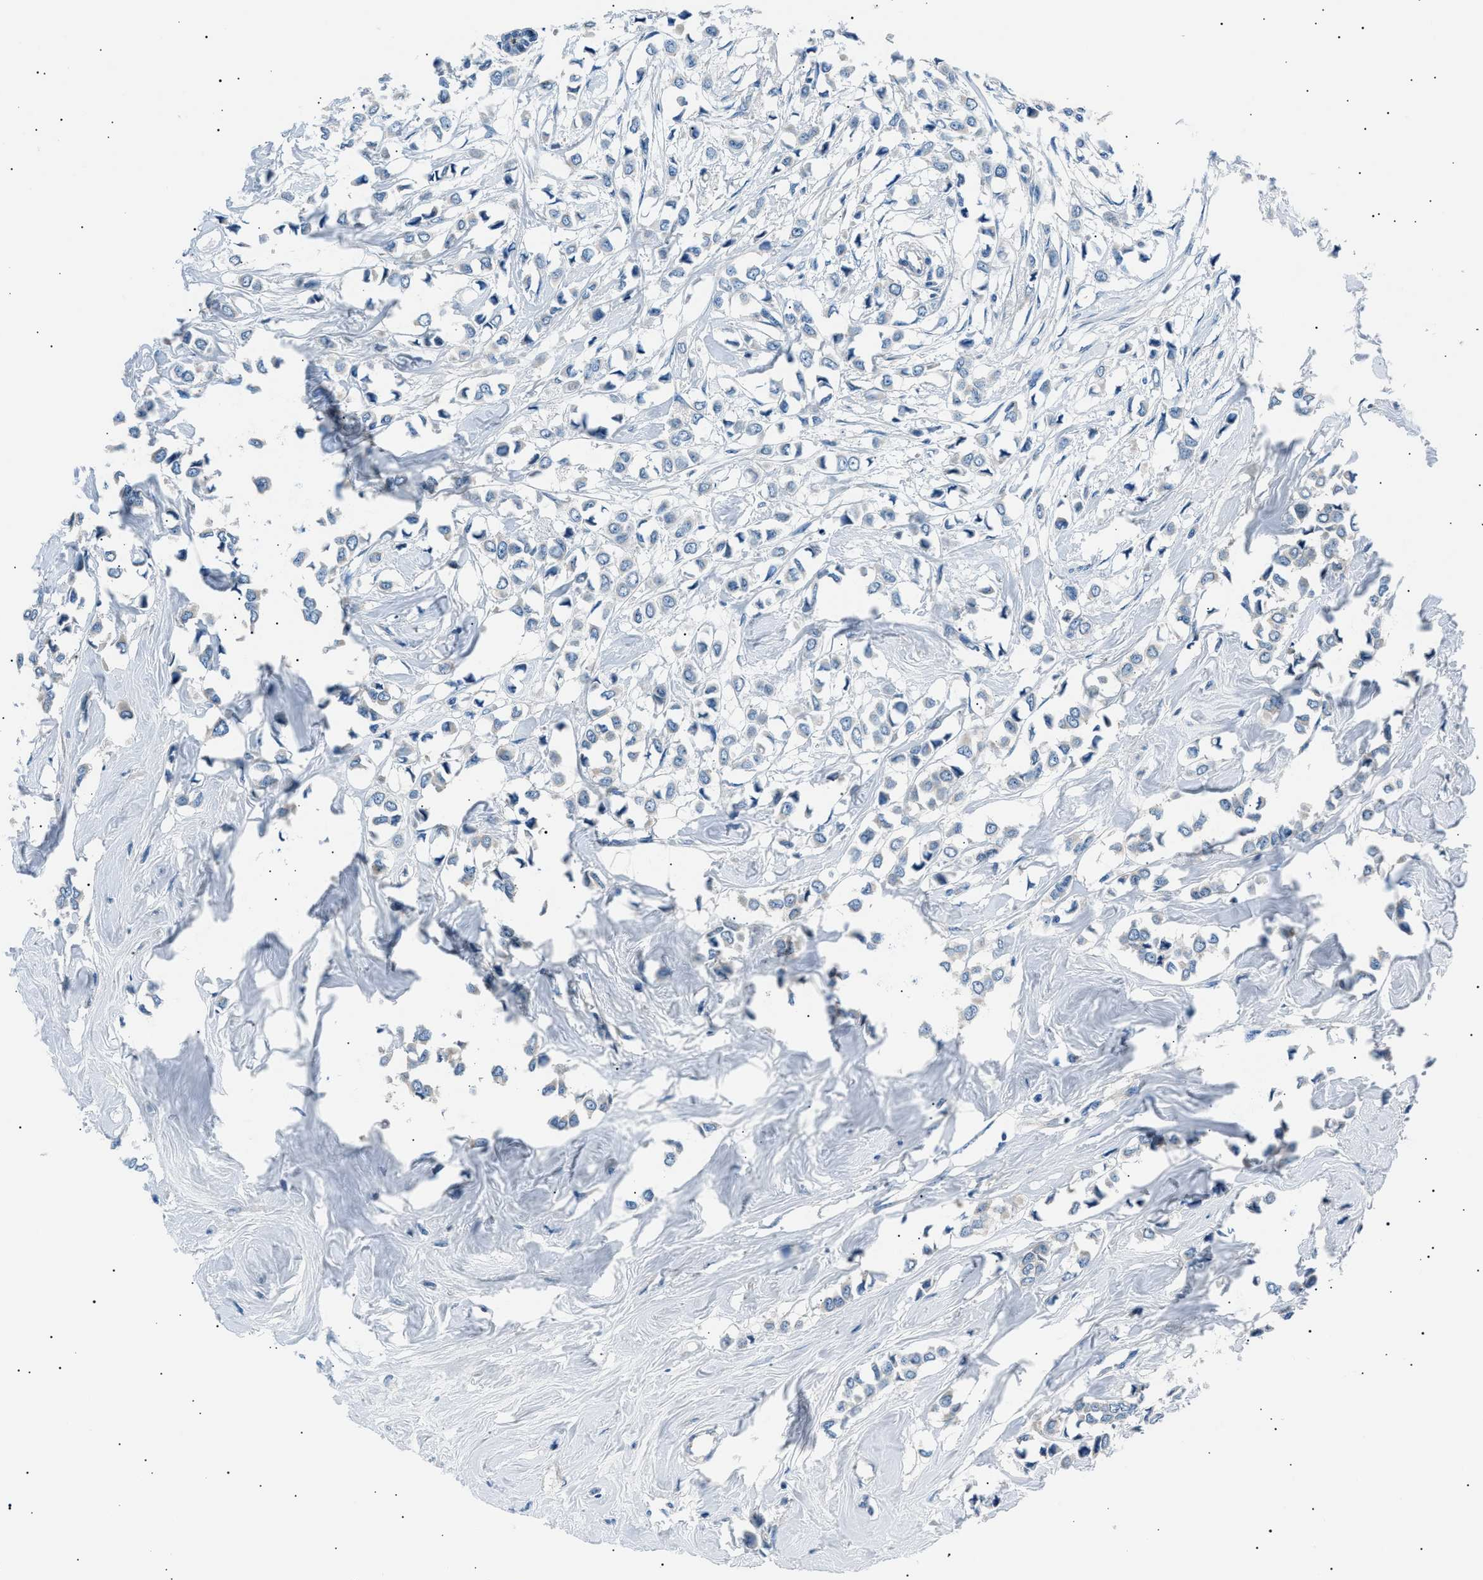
{"staining": {"intensity": "negative", "quantity": "none", "location": "none"}, "tissue": "breast cancer", "cell_type": "Tumor cells", "image_type": "cancer", "snomed": [{"axis": "morphology", "description": "Lobular carcinoma"}, {"axis": "topography", "description": "Breast"}], "caption": "Immunohistochemistry (IHC) micrograph of neoplastic tissue: human breast cancer stained with DAB (3,3'-diaminobenzidine) demonstrates no significant protein positivity in tumor cells.", "gene": "LRRC37B", "patient": {"sex": "female", "age": 51}}